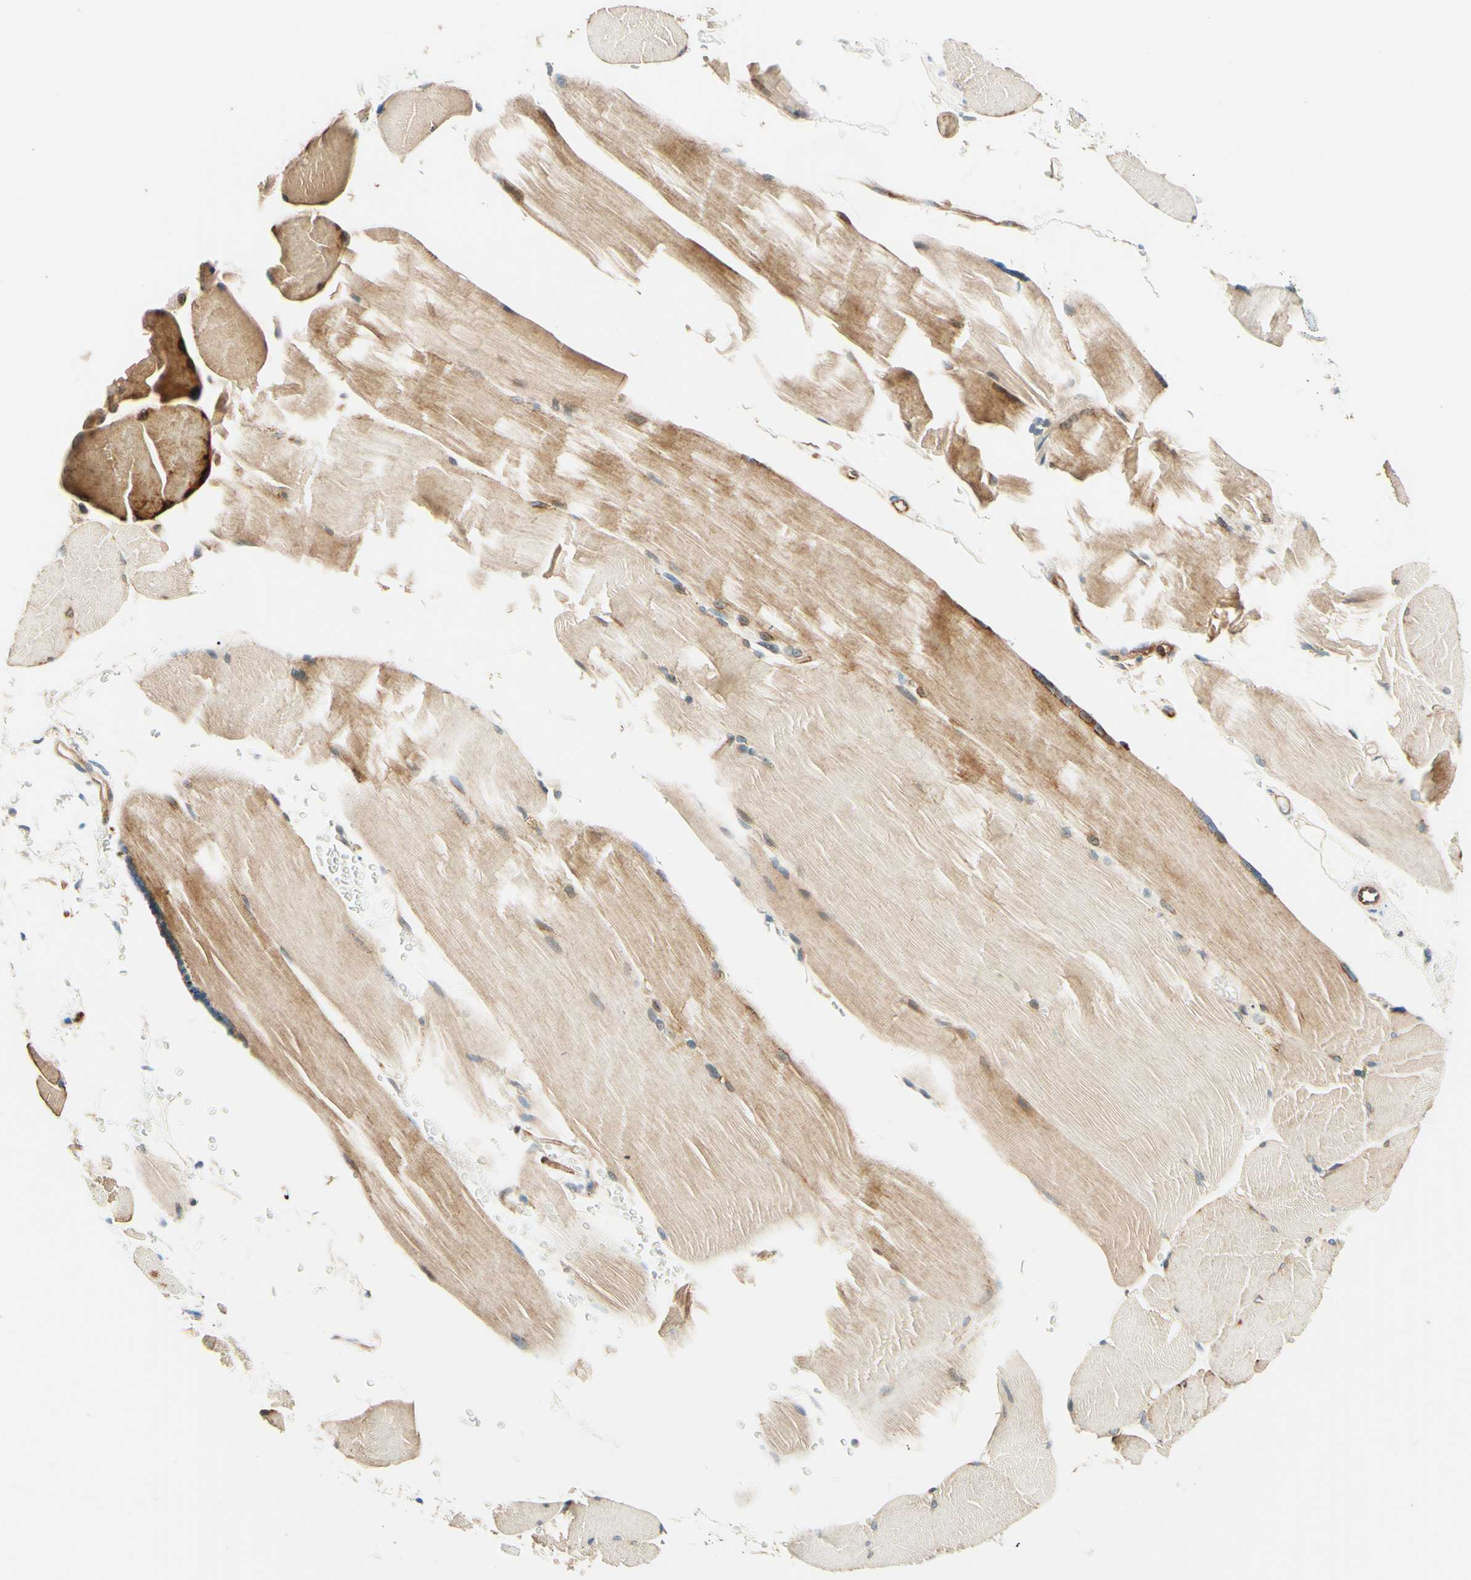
{"staining": {"intensity": "weak", "quantity": "<25%", "location": "cytoplasmic/membranous"}, "tissue": "skeletal muscle", "cell_type": "Myocytes", "image_type": "normal", "snomed": [{"axis": "morphology", "description": "Normal tissue, NOS"}, {"axis": "topography", "description": "Skin"}, {"axis": "topography", "description": "Skeletal muscle"}], "caption": "The histopathology image exhibits no staining of myocytes in normal skeletal muscle. (IHC, brightfield microscopy, high magnification).", "gene": "TAOK2", "patient": {"sex": "male", "age": 83}}